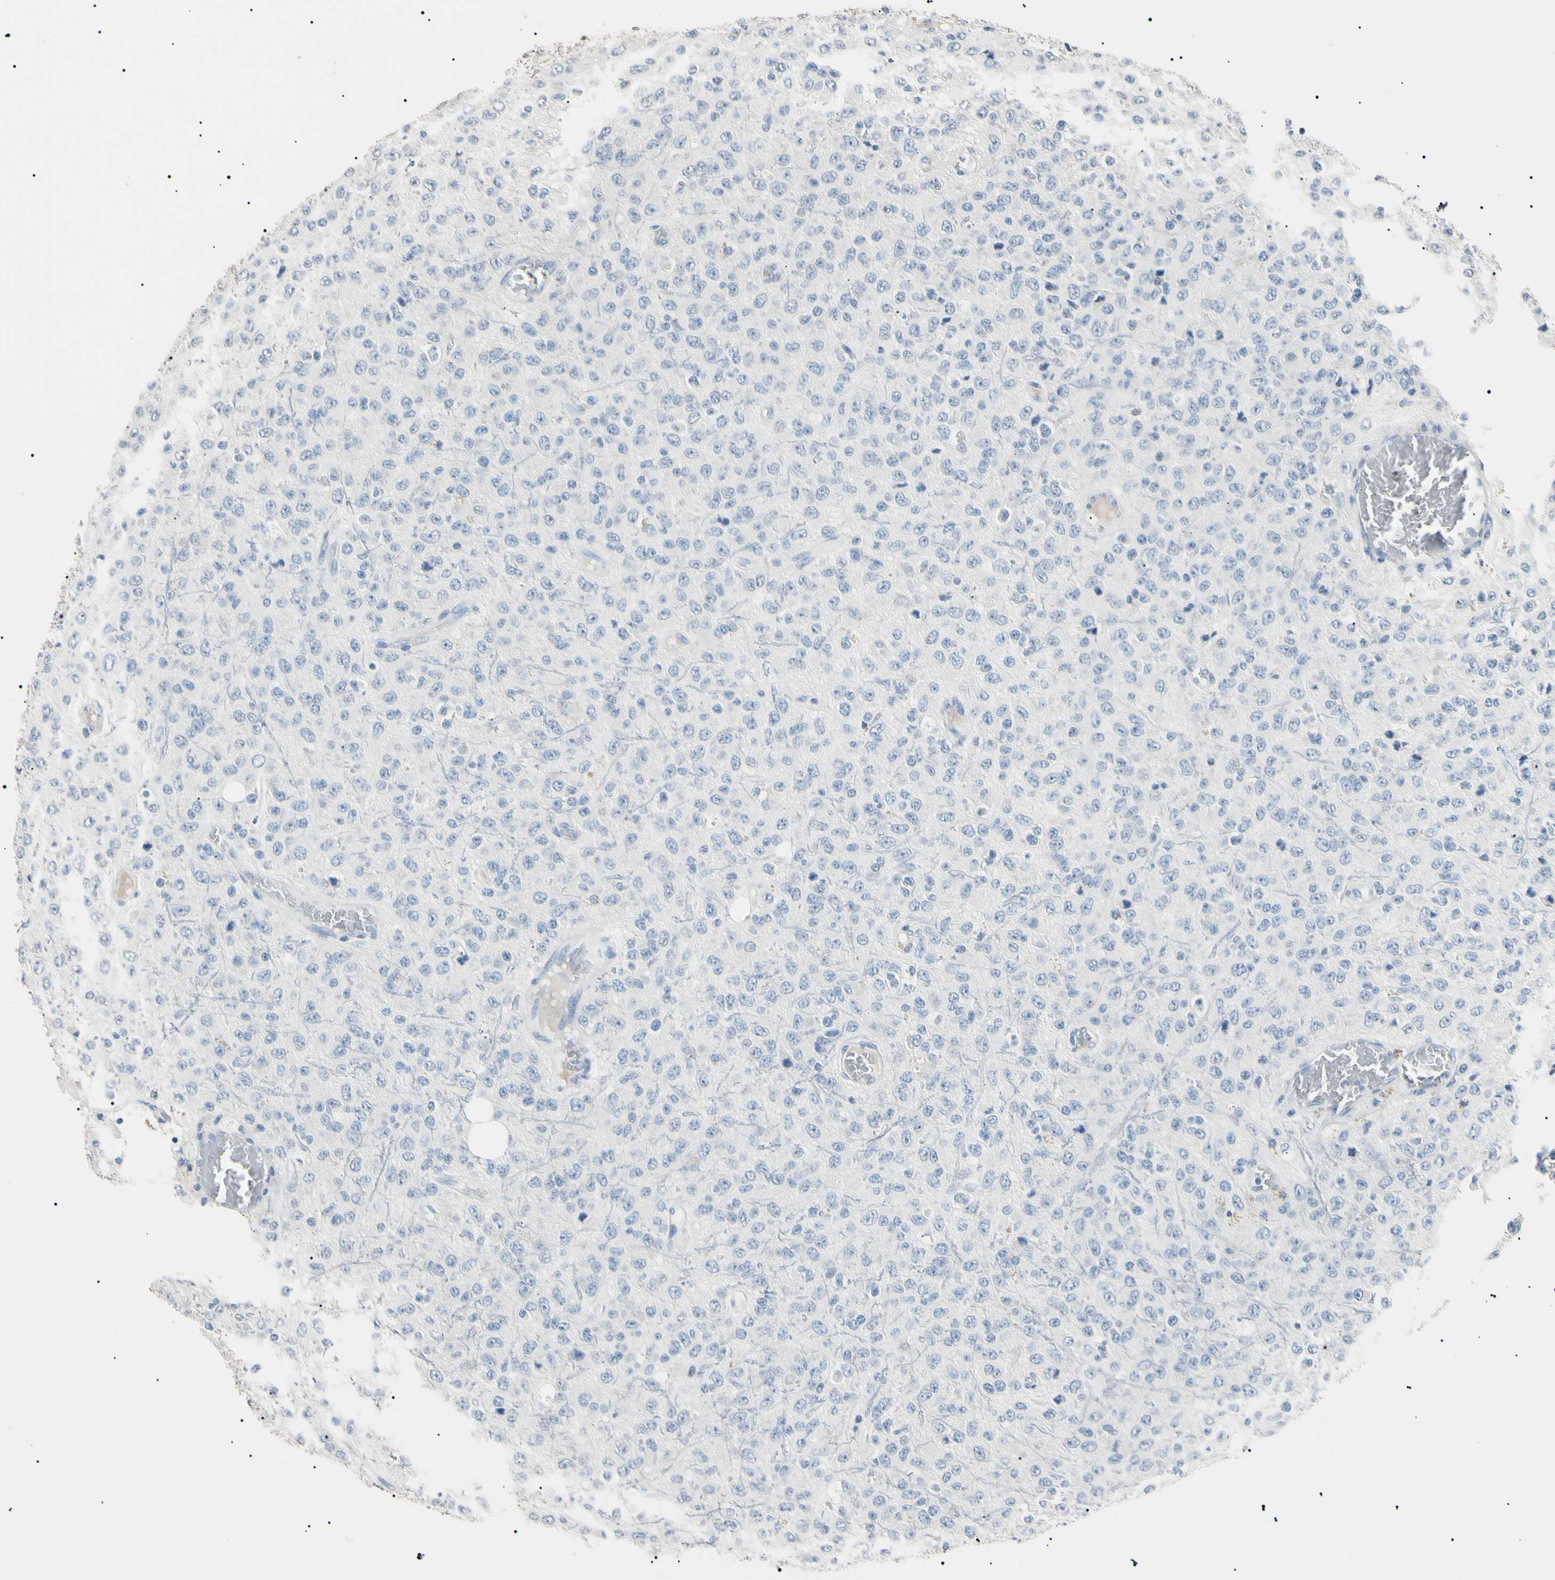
{"staining": {"intensity": "negative", "quantity": "none", "location": "none"}, "tissue": "glioma", "cell_type": "Tumor cells", "image_type": "cancer", "snomed": [{"axis": "morphology", "description": "Glioma, malignant, High grade"}, {"axis": "topography", "description": "pancreas cauda"}], "caption": "Tumor cells show no significant expression in malignant glioma (high-grade).", "gene": "CGB3", "patient": {"sex": "male", "age": 60}}